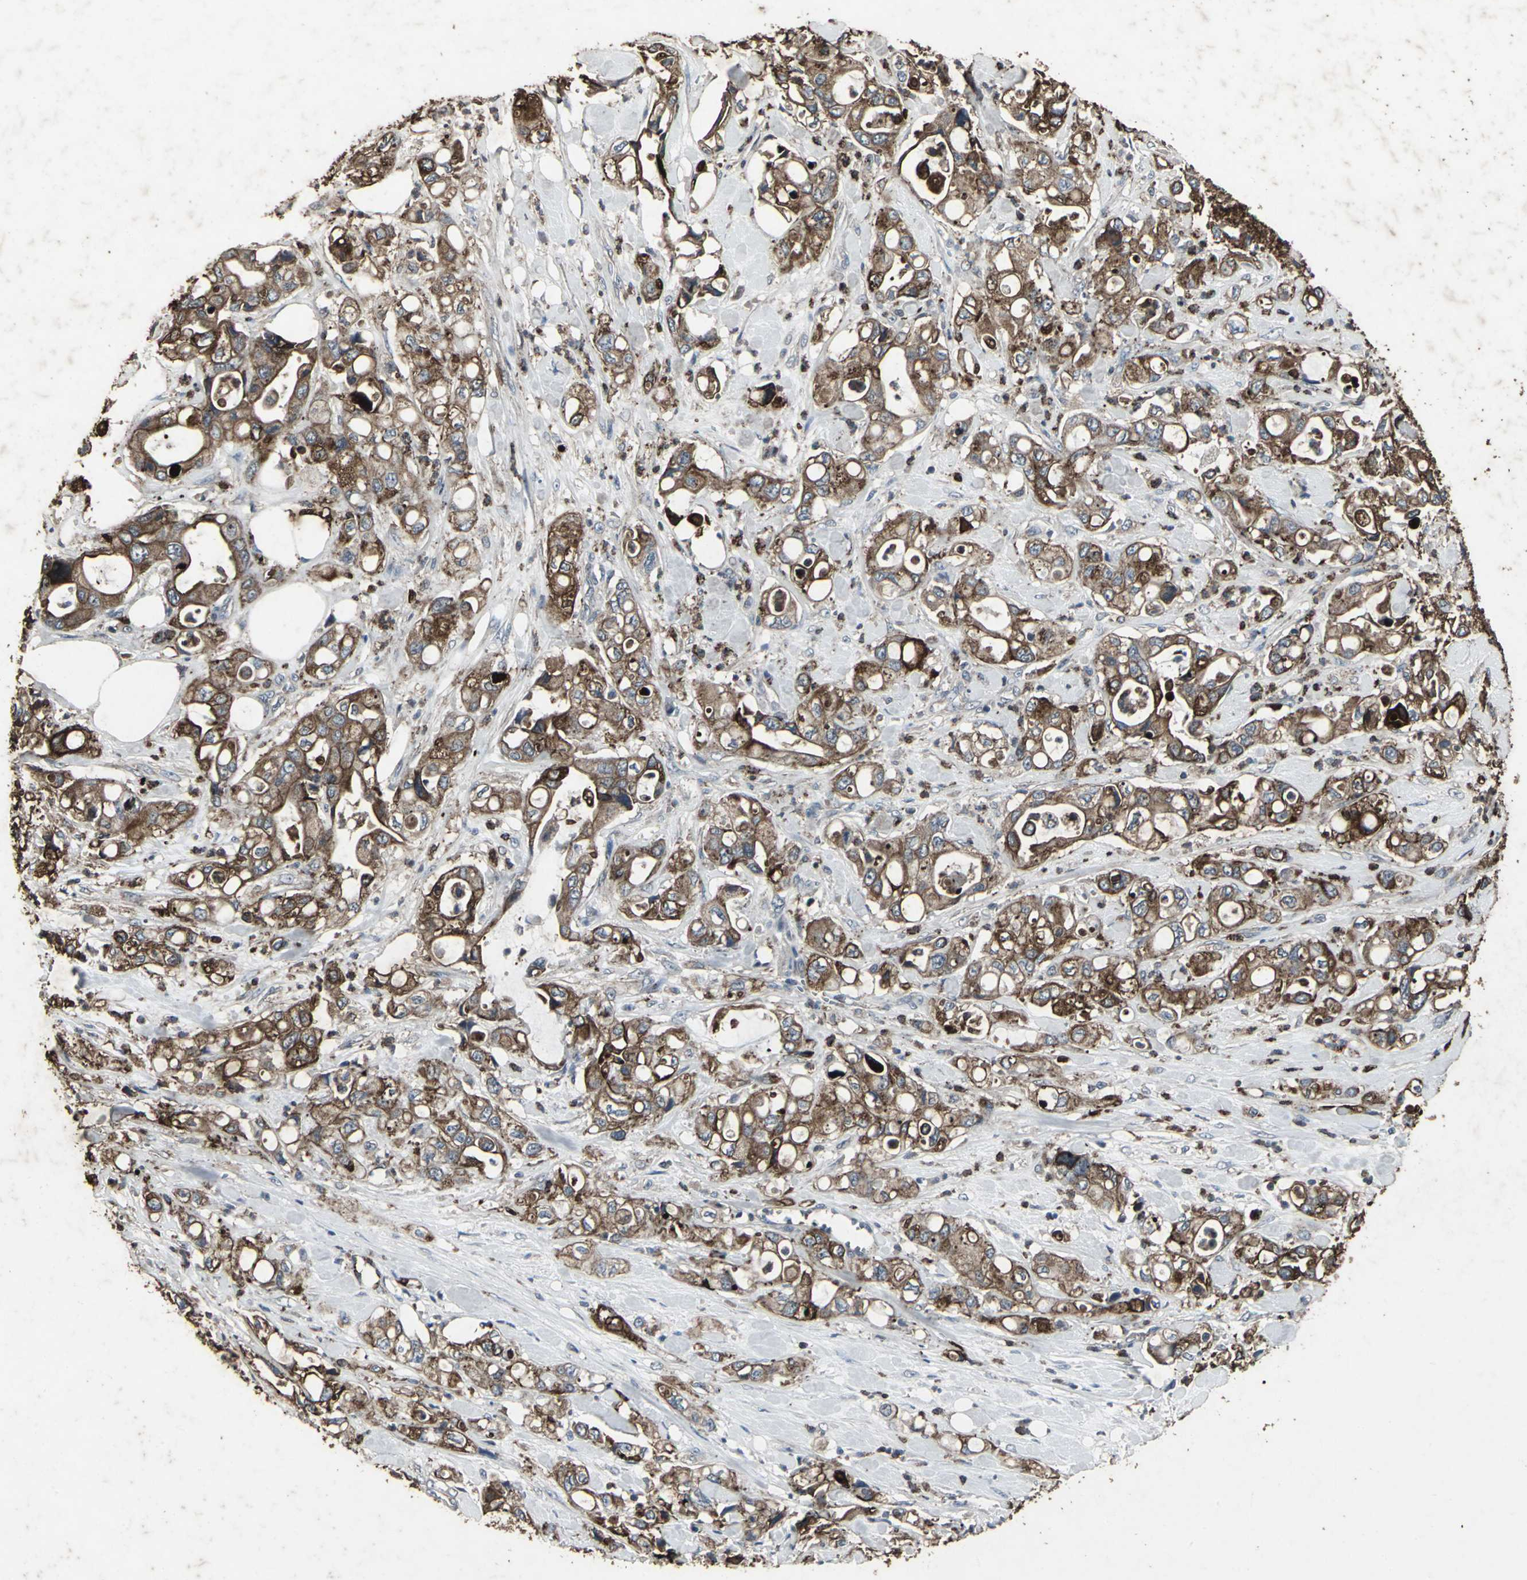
{"staining": {"intensity": "strong", "quantity": ">75%", "location": "cytoplasmic/membranous"}, "tissue": "pancreatic cancer", "cell_type": "Tumor cells", "image_type": "cancer", "snomed": [{"axis": "morphology", "description": "Adenocarcinoma, NOS"}, {"axis": "topography", "description": "Pancreas"}], "caption": "There is high levels of strong cytoplasmic/membranous expression in tumor cells of pancreatic cancer, as demonstrated by immunohistochemical staining (brown color).", "gene": "CCR9", "patient": {"sex": "male", "age": 70}}